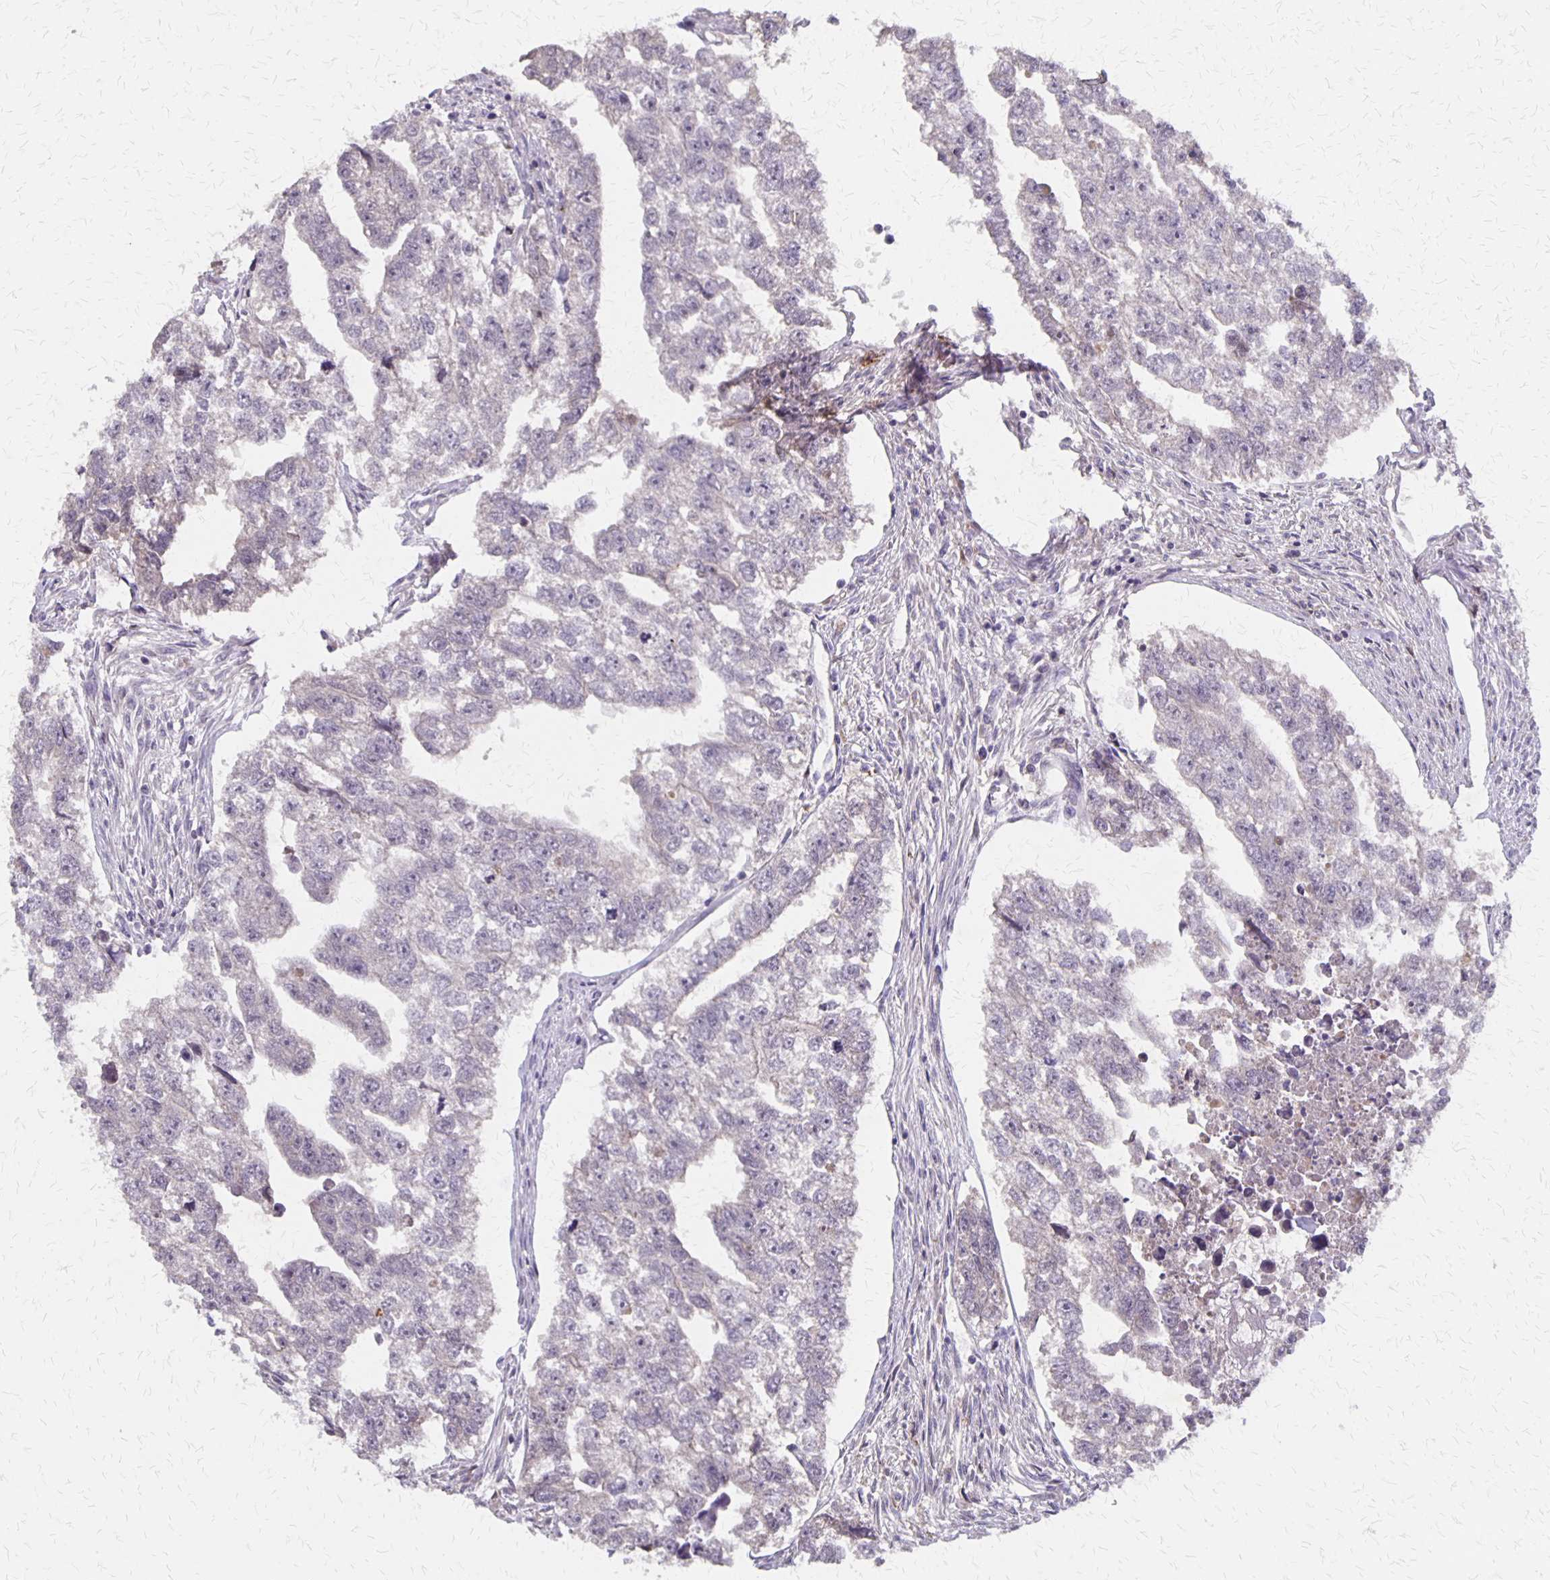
{"staining": {"intensity": "negative", "quantity": "none", "location": "none"}, "tissue": "testis cancer", "cell_type": "Tumor cells", "image_type": "cancer", "snomed": [{"axis": "morphology", "description": "Carcinoma, Embryonal, NOS"}, {"axis": "morphology", "description": "Teratoma, malignant, NOS"}, {"axis": "topography", "description": "Testis"}], "caption": "Testis cancer (embryonal carcinoma) was stained to show a protein in brown. There is no significant positivity in tumor cells.", "gene": "NOG", "patient": {"sex": "male", "age": 44}}